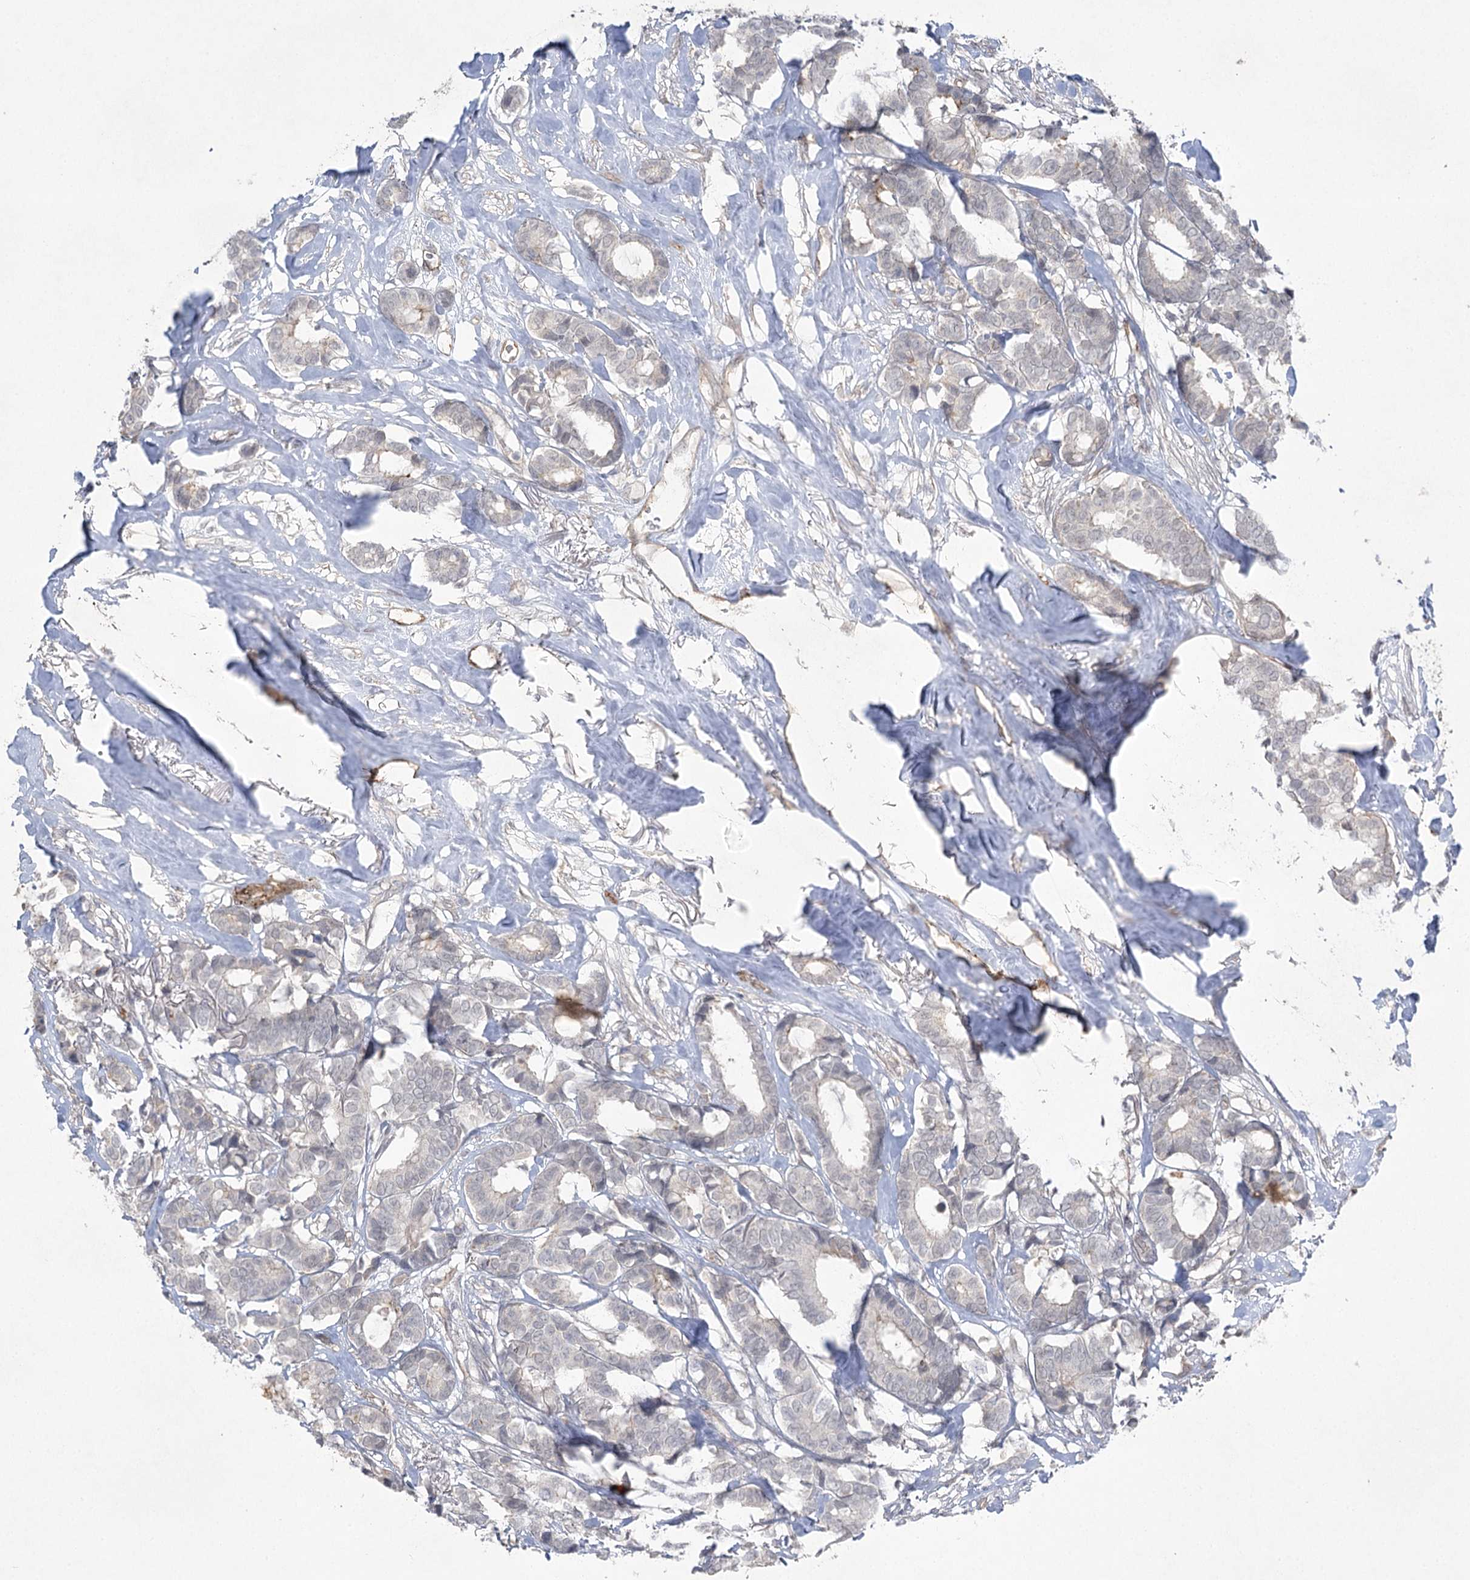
{"staining": {"intensity": "weak", "quantity": "25%-75%", "location": "nuclear"}, "tissue": "breast cancer", "cell_type": "Tumor cells", "image_type": "cancer", "snomed": [{"axis": "morphology", "description": "Duct carcinoma"}, {"axis": "topography", "description": "Breast"}], "caption": "IHC of breast cancer (invasive ductal carcinoma) demonstrates low levels of weak nuclear staining in approximately 25%-75% of tumor cells.", "gene": "AMTN", "patient": {"sex": "female", "age": 87}}